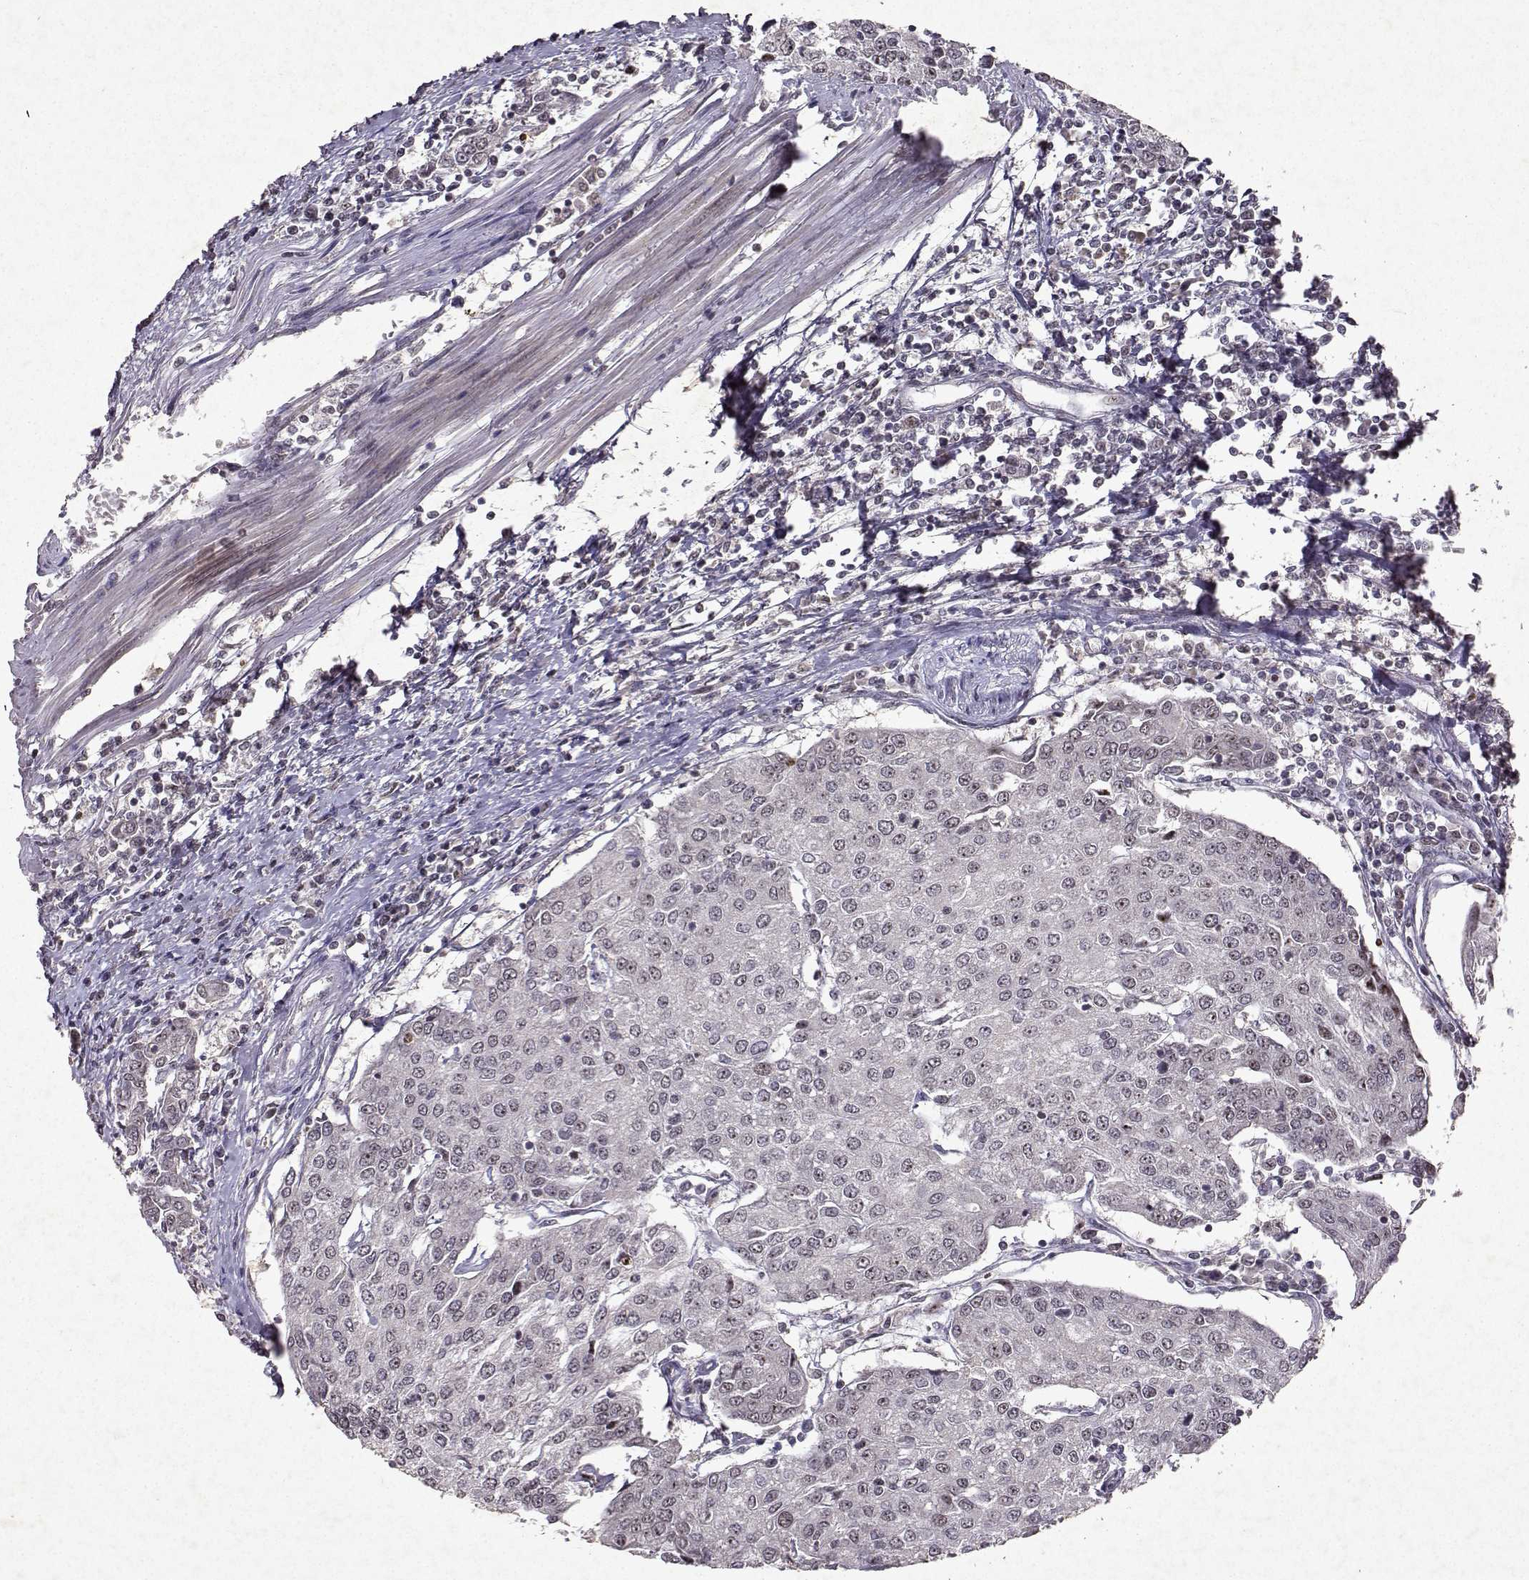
{"staining": {"intensity": "moderate", "quantity": "<25%", "location": "nuclear"}, "tissue": "urothelial cancer", "cell_type": "Tumor cells", "image_type": "cancer", "snomed": [{"axis": "morphology", "description": "Urothelial carcinoma, High grade"}, {"axis": "topography", "description": "Urinary bladder"}], "caption": "Immunohistochemical staining of human high-grade urothelial carcinoma demonstrates low levels of moderate nuclear positivity in about <25% of tumor cells.", "gene": "DDX56", "patient": {"sex": "female", "age": 85}}